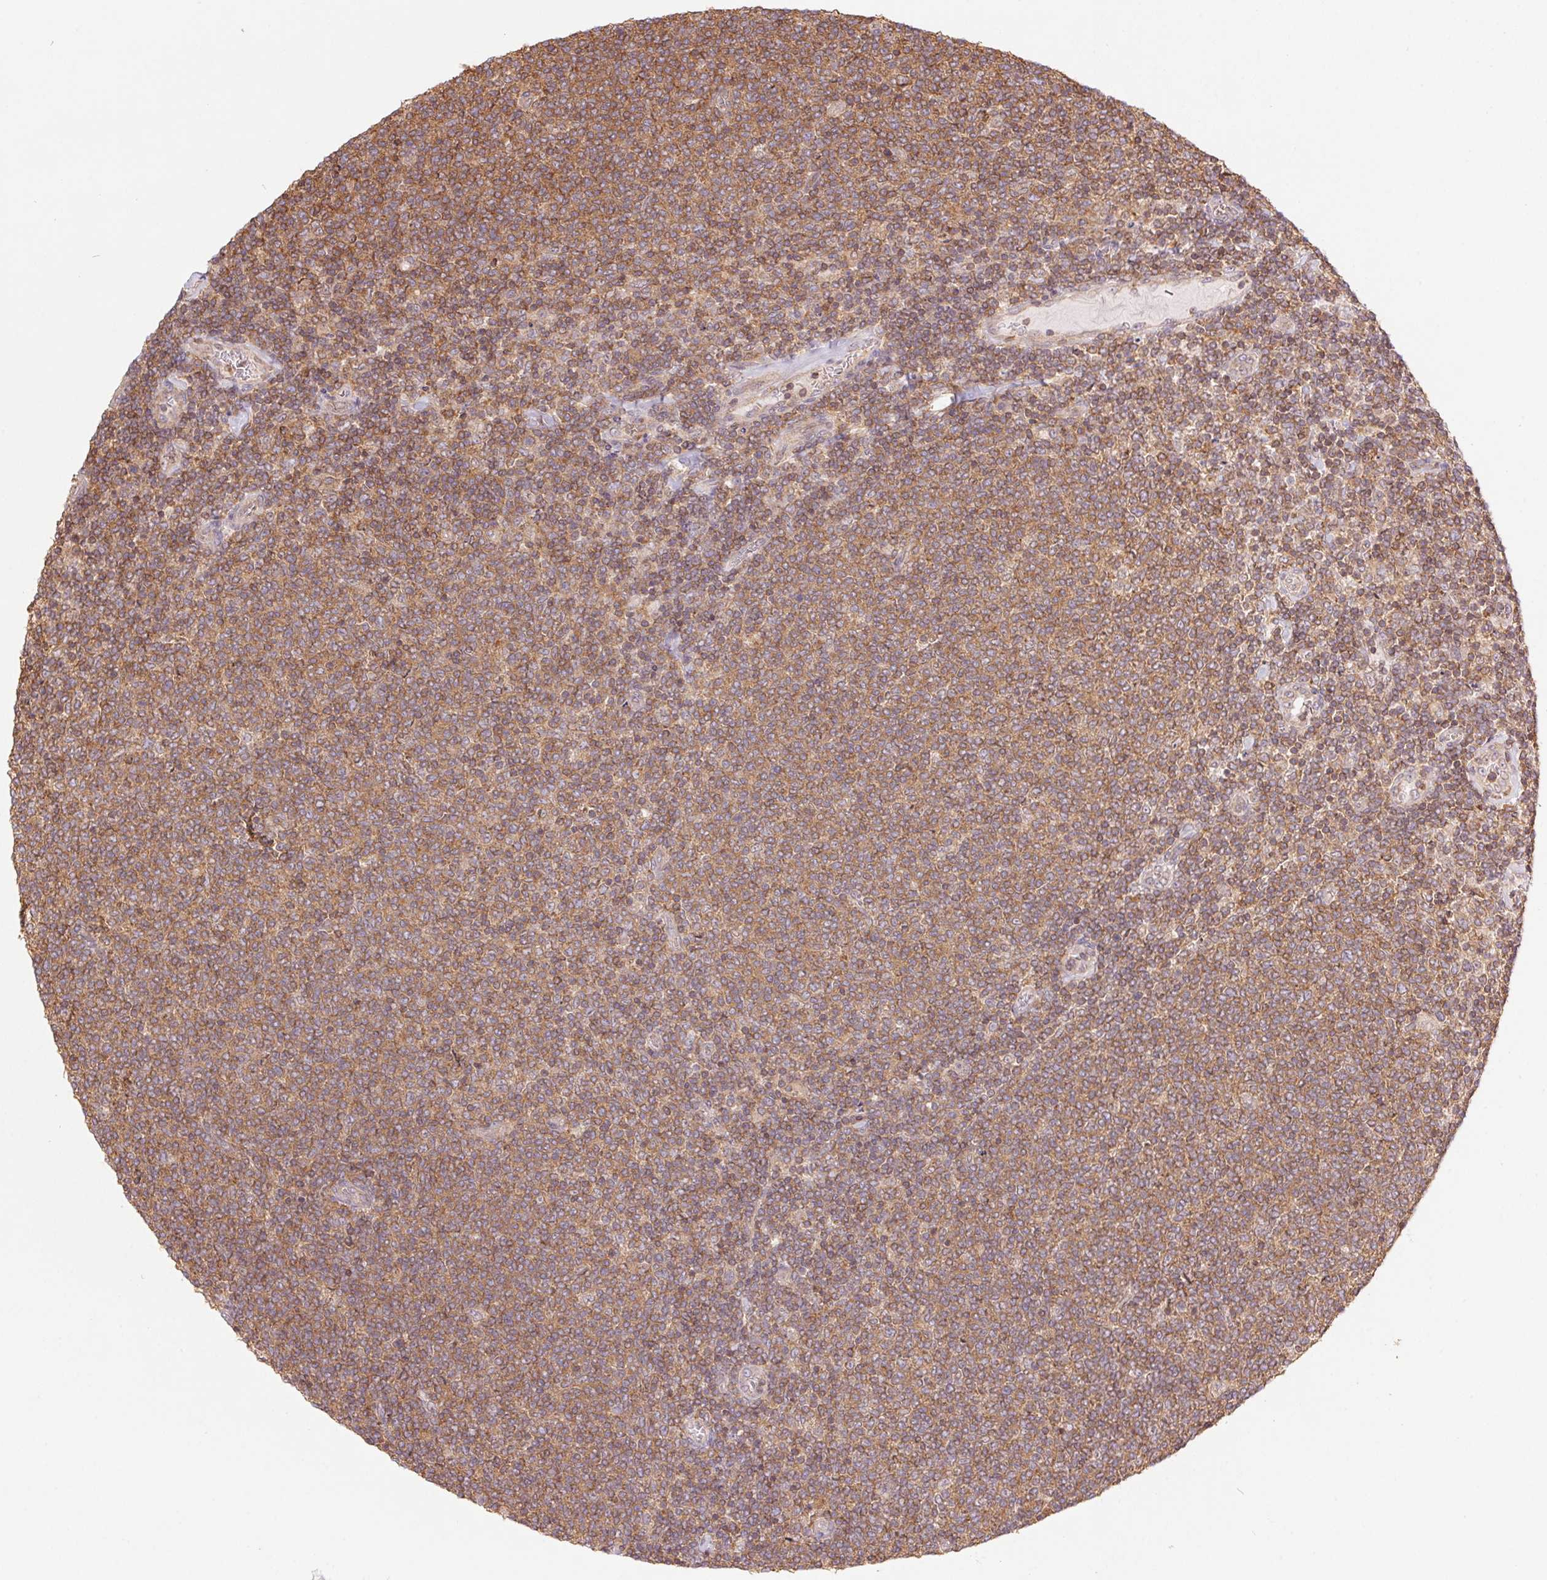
{"staining": {"intensity": "moderate", "quantity": ">75%", "location": "cytoplasmic/membranous"}, "tissue": "lymphoma", "cell_type": "Tumor cells", "image_type": "cancer", "snomed": [{"axis": "morphology", "description": "Malignant lymphoma, non-Hodgkin's type, Low grade"}, {"axis": "topography", "description": "Lymph node"}], "caption": "Malignant lymphoma, non-Hodgkin's type (low-grade) stained with a brown dye shows moderate cytoplasmic/membranous positive expression in about >75% of tumor cells.", "gene": "TUBA3D", "patient": {"sex": "male", "age": 52}}